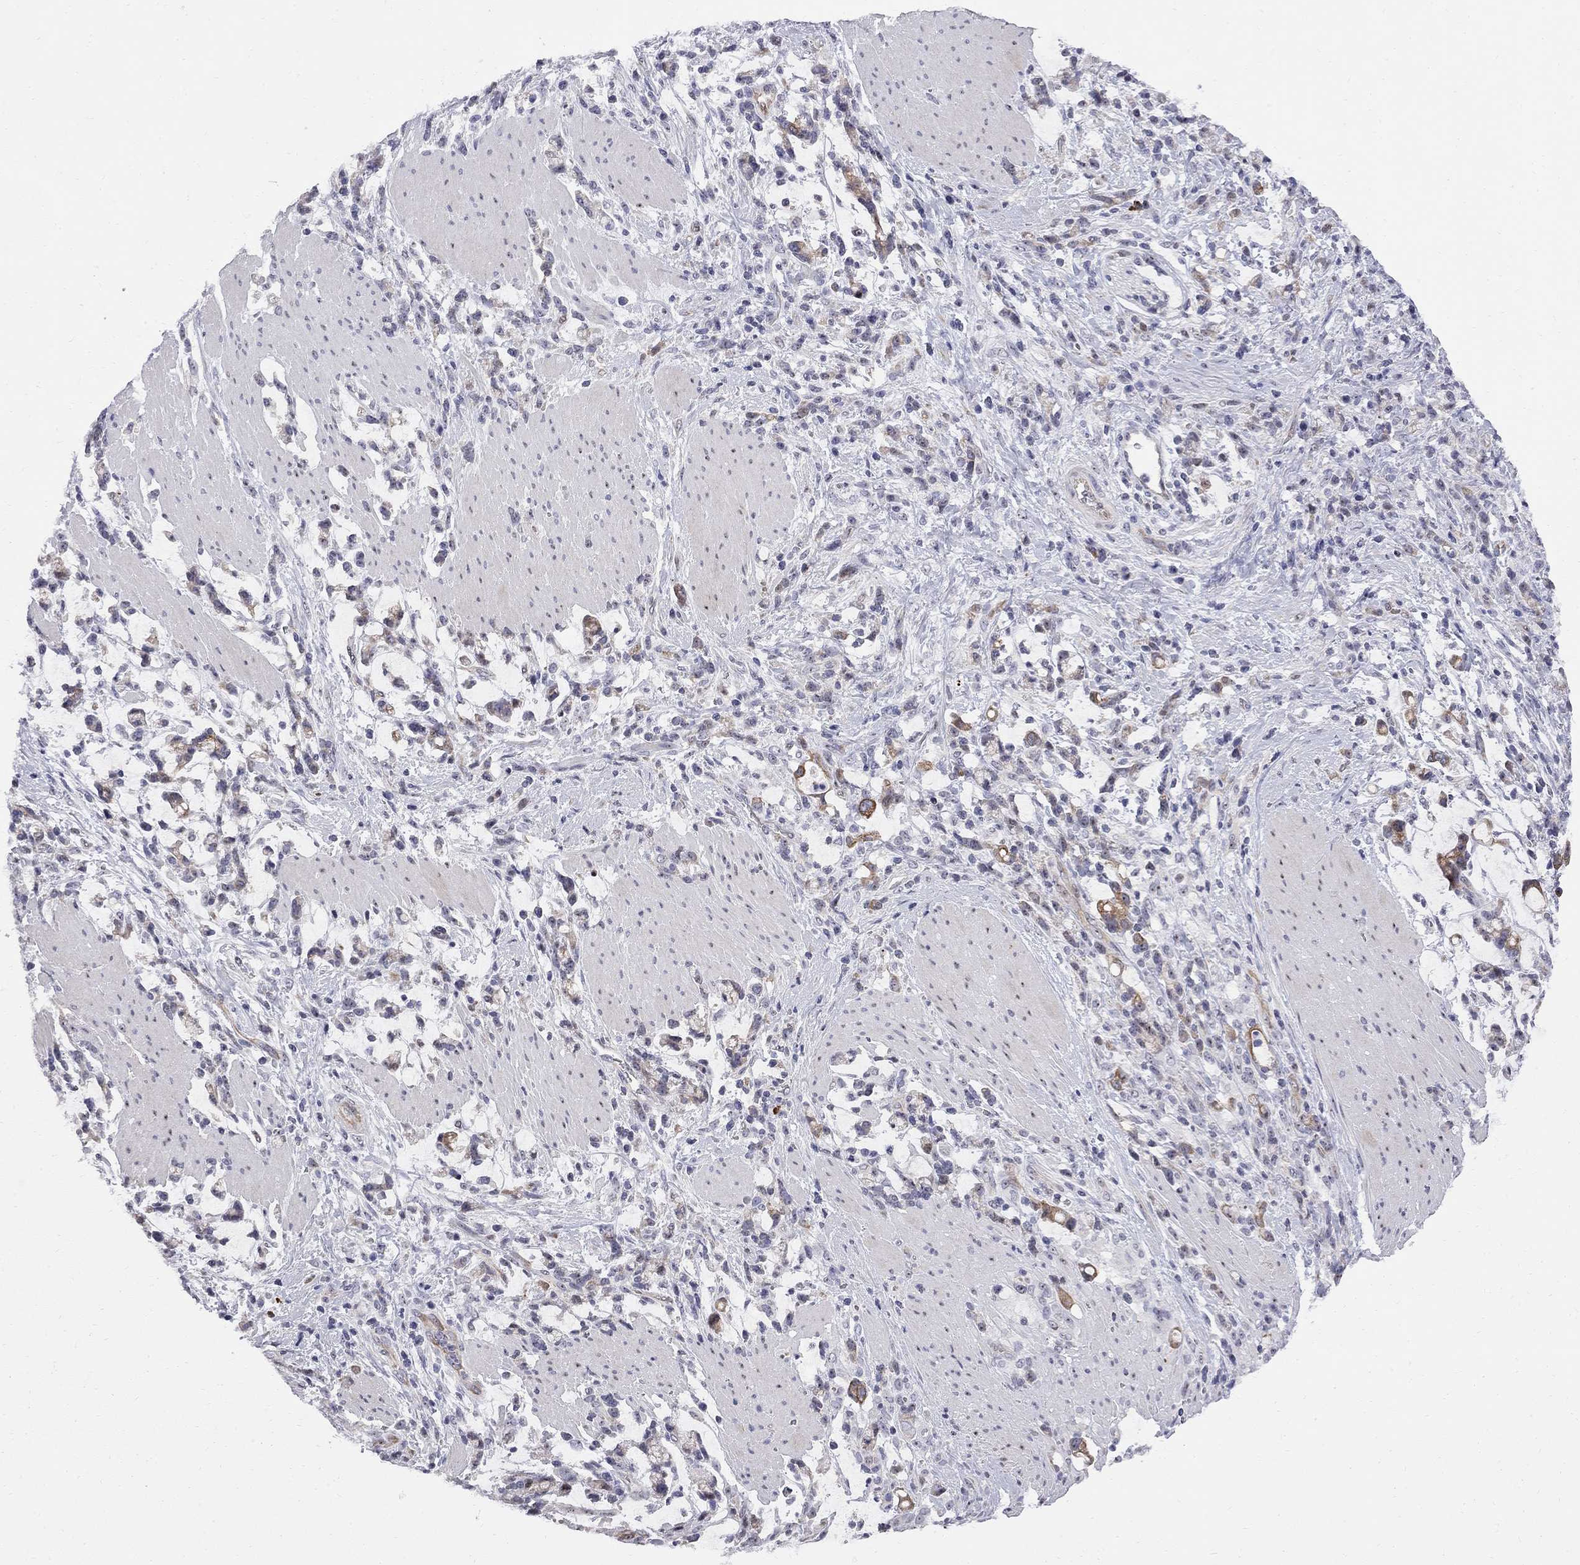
{"staining": {"intensity": "weak", "quantity": "<25%", "location": "nuclear"}, "tissue": "stomach cancer", "cell_type": "Tumor cells", "image_type": "cancer", "snomed": [{"axis": "morphology", "description": "Adenocarcinoma, NOS"}, {"axis": "topography", "description": "Stomach"}], "caption": "There is no significant expression in tumor cells of stomach cancer (adenocarcinoma). (Brightfield microscopy of DAB (3,3'-diaminobenzidine) immunohistochemistry (IHC) at high magnification).", "gene": "DHX33", "patient": {"sex": "female", "age": 57}}